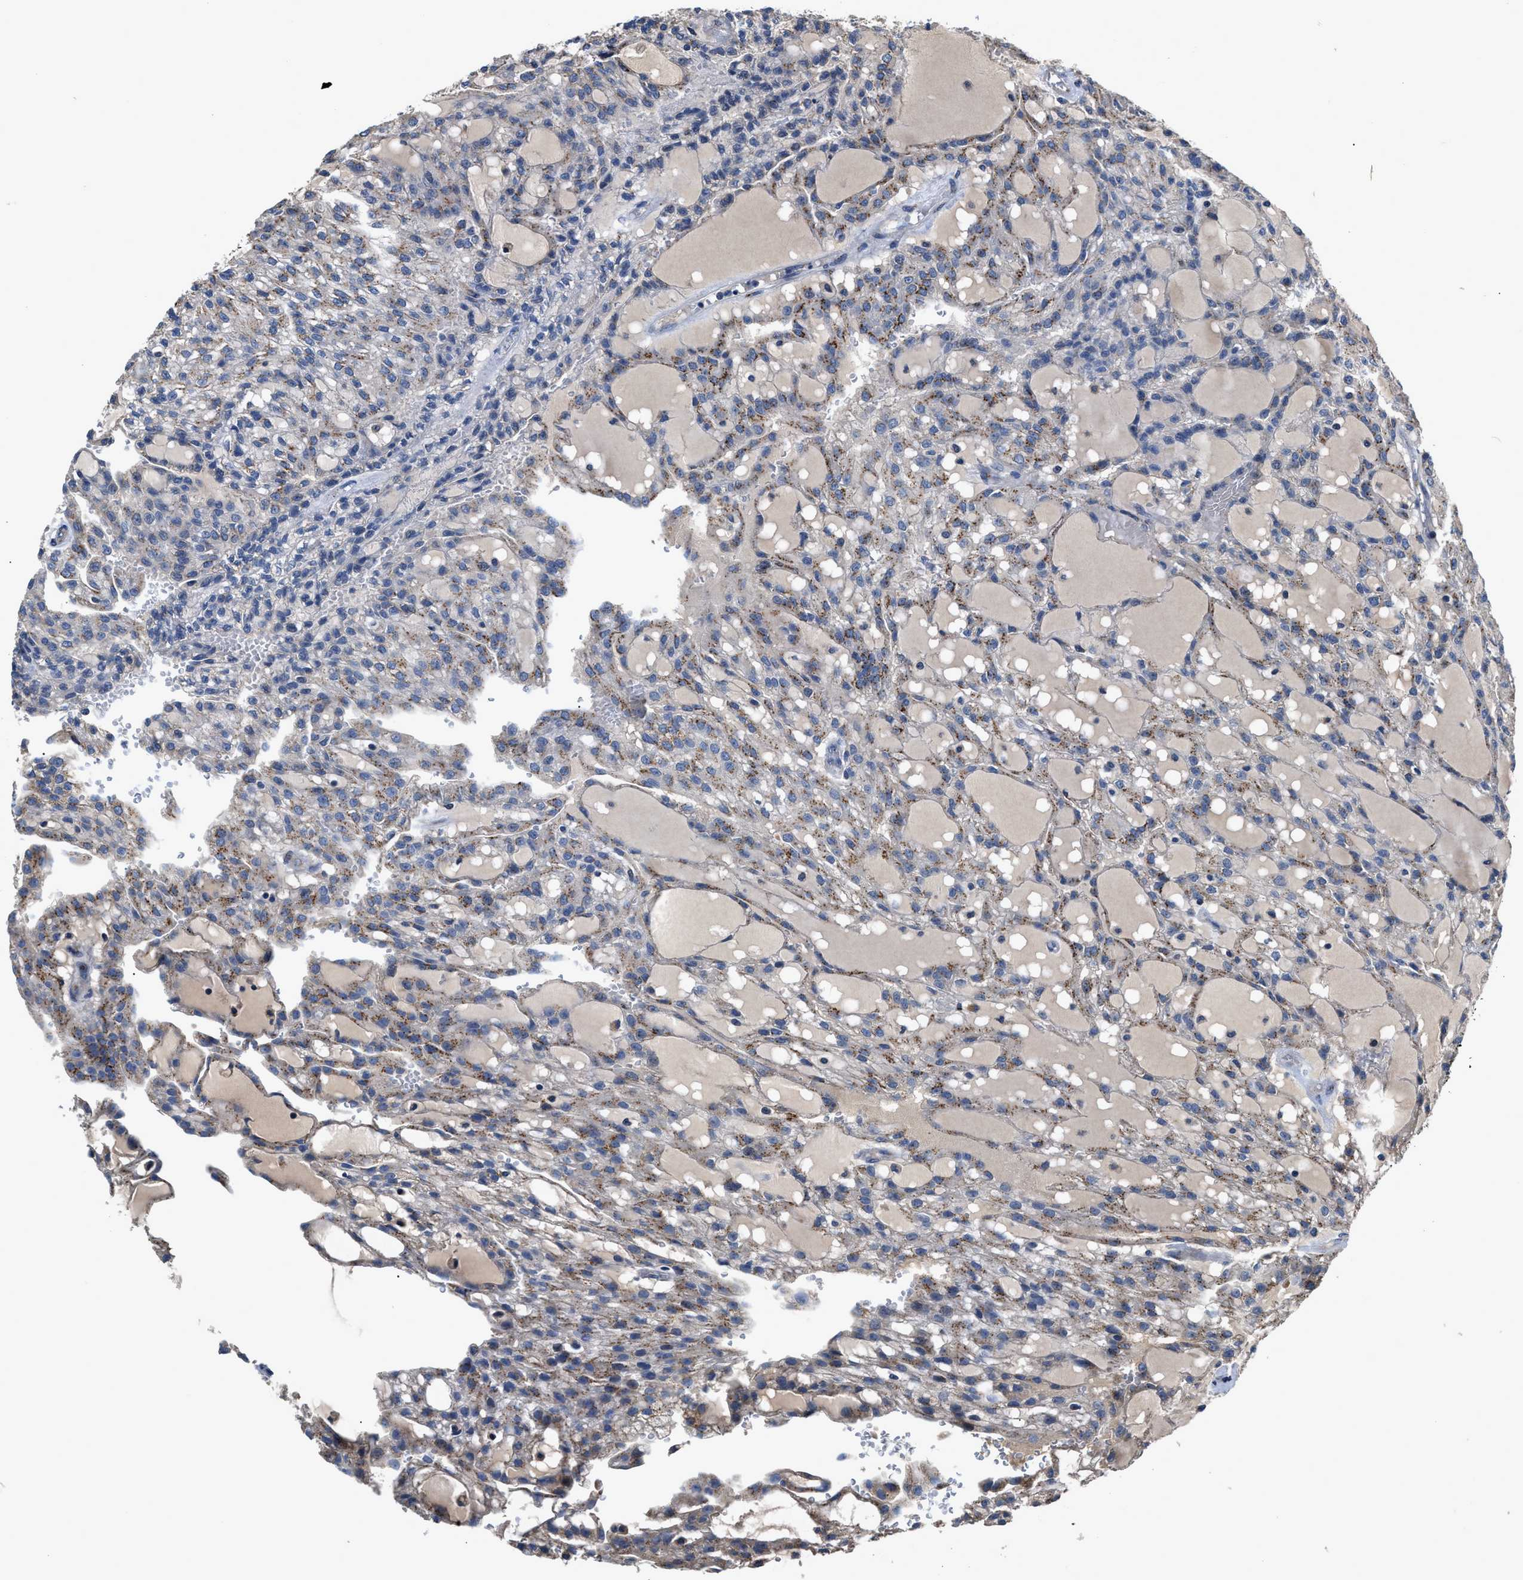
{"staining": {"intensity": "moderate", "quantity": ">75%", "location": "cytoplasmic/membranous"}, "tissue": "renal cancer", "cell_type": "Tumor cells", "image_type": "cancer", "snomed": [{"axis": "morphology", "description": "Adenocarcinoma, NOS"}, {"axis": "topography", "description": "Kidney"}], "caption": "DAB (3,3'-diaminobenzidine) immunohistochemical staining of human renal adenocarcinoma demonstrates moderate cytoplasmic/membranous protein staining in approximately >75% of tumor cells. Nuclei are stained in blue.", "gene": "SIK2", "patient": {"sex": "male", "age": 63}}